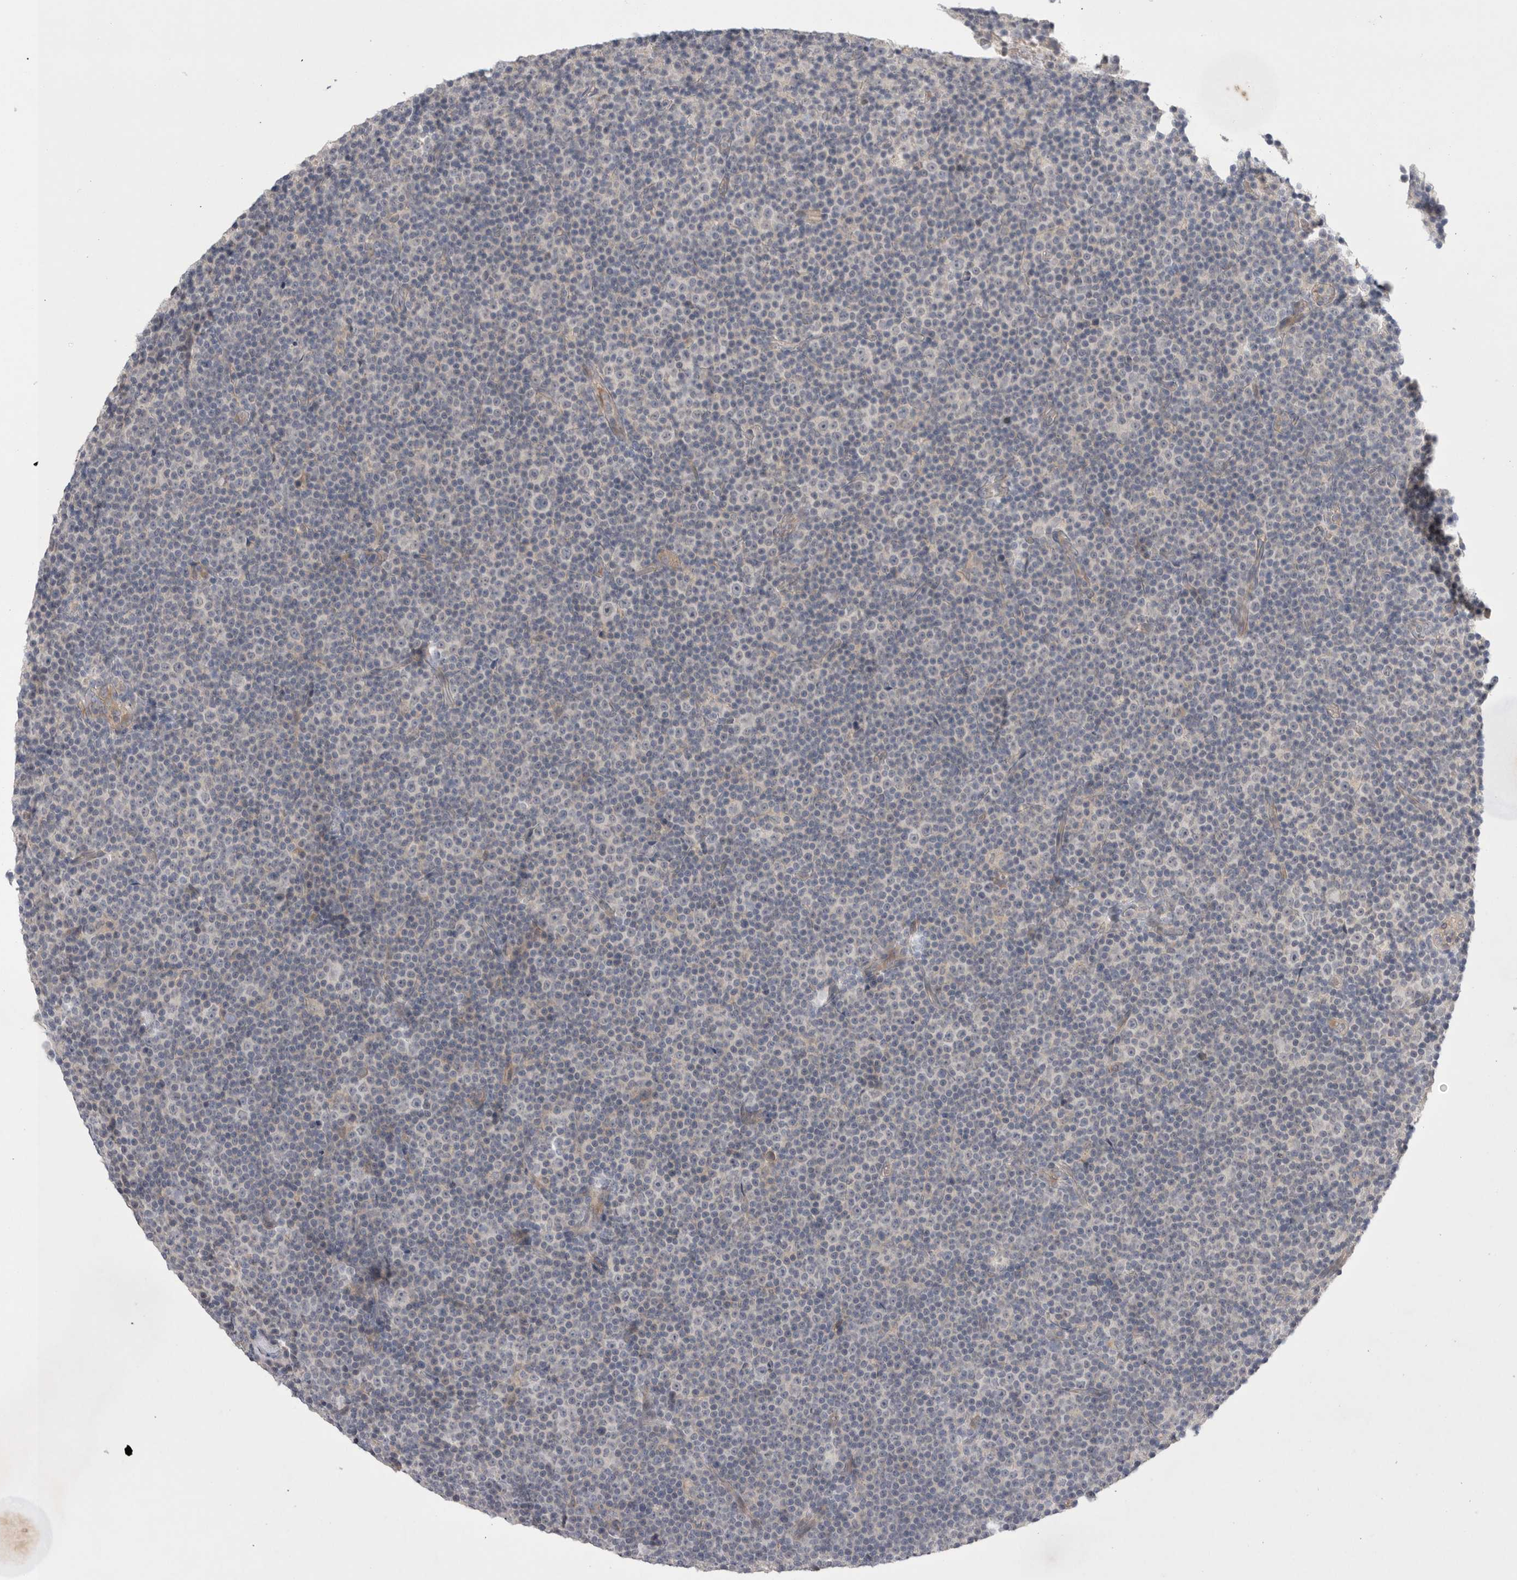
{"staining": {"intensity": "negative", "quantity": "none", "location": "none"}, "tissue": "lymphoma", "cell_type": "Tumor cells", "image_type": "cancer", "snomed": [{"axis": "morphology", "description": "Malignant lymphoma, non-Hodgkin's type, Low grade"}, {"axis": "topography", "description": "Lymph node"}], "caption": "DAB (3,3'-diaminobenzidine) immunohistochemical staining of lymphoma reveals no significant expression in tumor cells.", "gene": "NRCAM", "patient": {"sex": "female", "age": 67}}